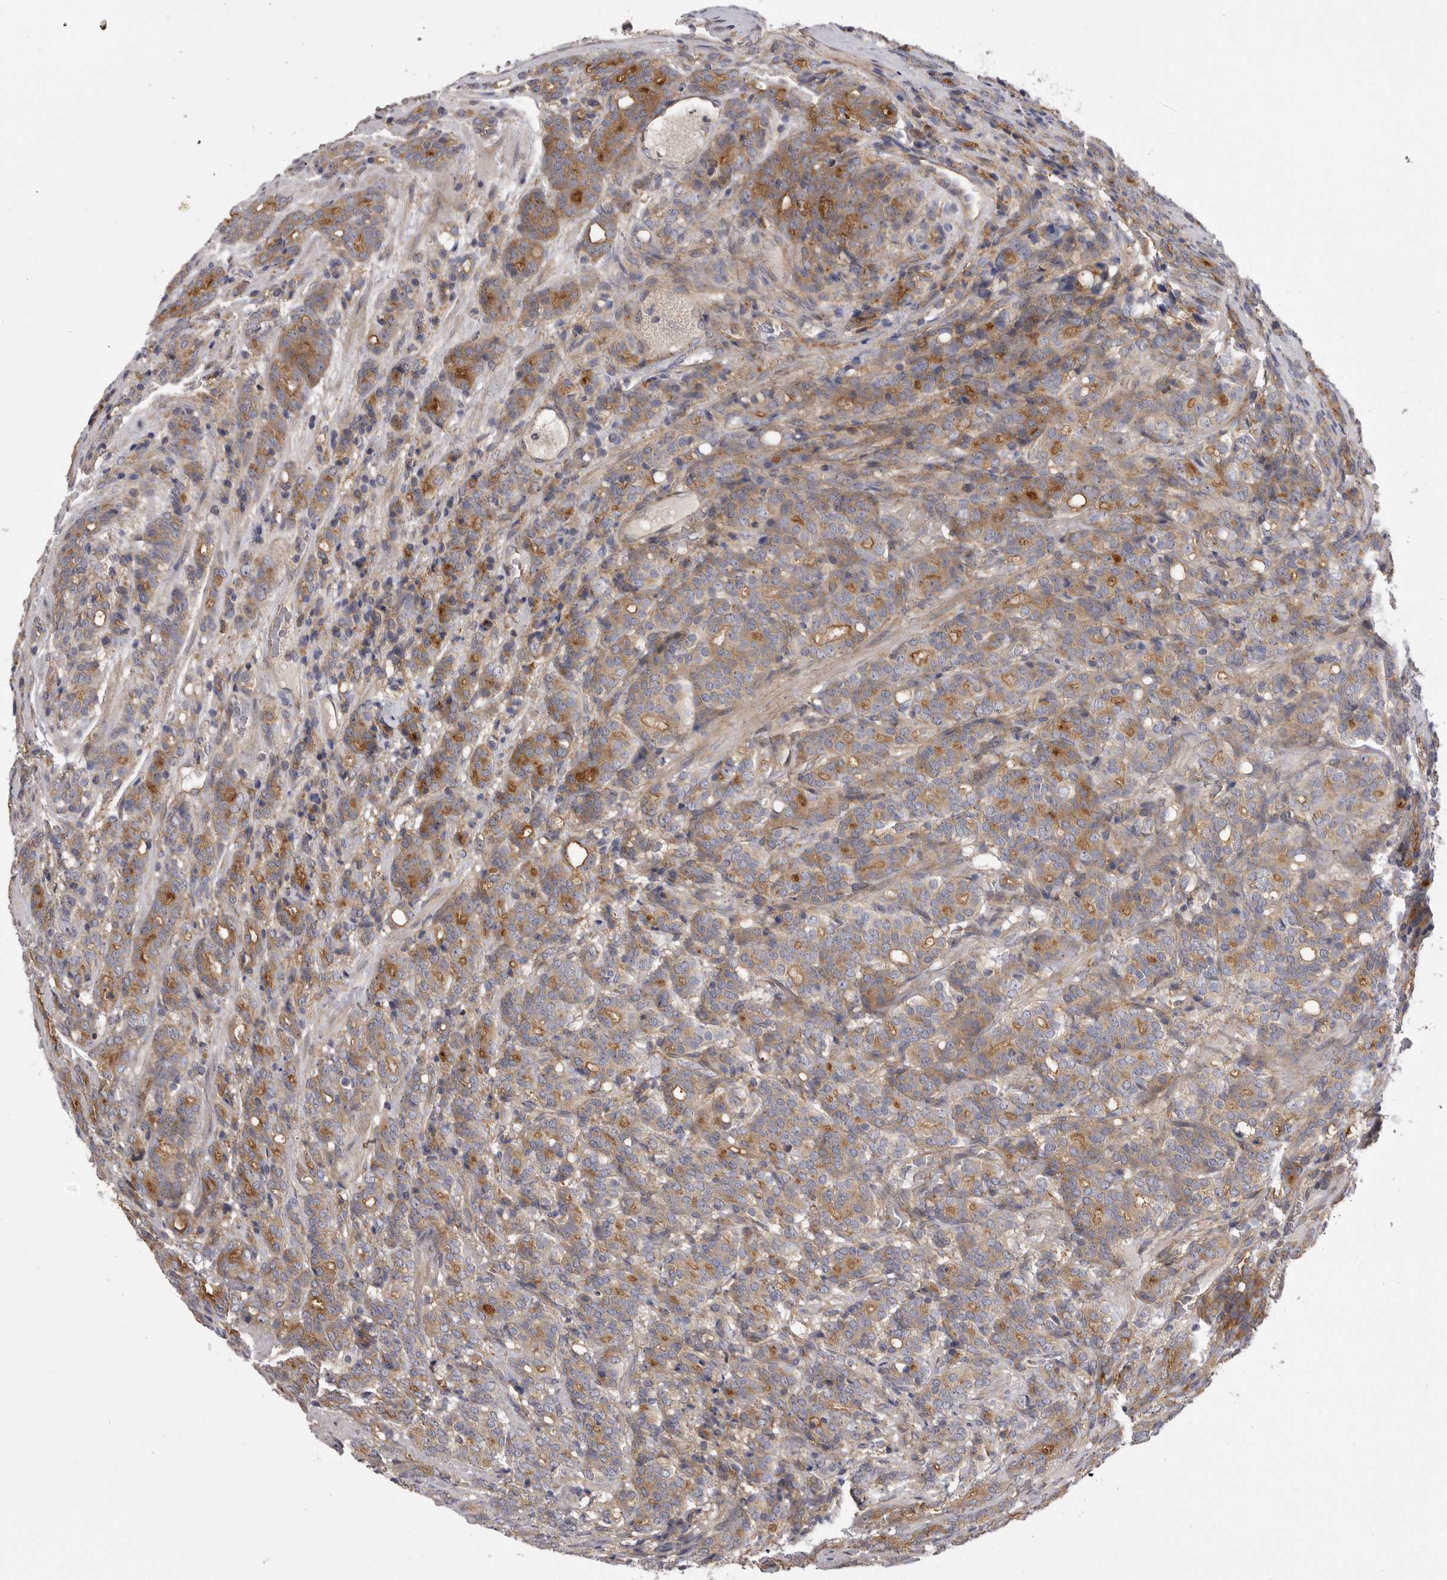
{"staining": {"intensity": "moderate", "quantity": "<25%", "location": "cytoplasmic/membranous"}, "tissue": "prostate cancer", "cell_type": "Tumor cells", "image_type": "cancer", "snomed": [{"axis": "morphology", "description": "Adenocarcinoma, High grade"}, {"axis": "topography", "description": "Prostate"}], "caption": "The micrograph shows immunohistochemical staining of high-grade adenocarcinoma (prostate). There is moderate cytoplasmic/membranous staining is appreciated in about <25% of tumor cells. (DAB (3,3'-diaminobenzidine) = brown stain, brightfield microscopy at high magnification).", "gene": "OSBPL9", "patient": {"sex": "male", "age": 62}}